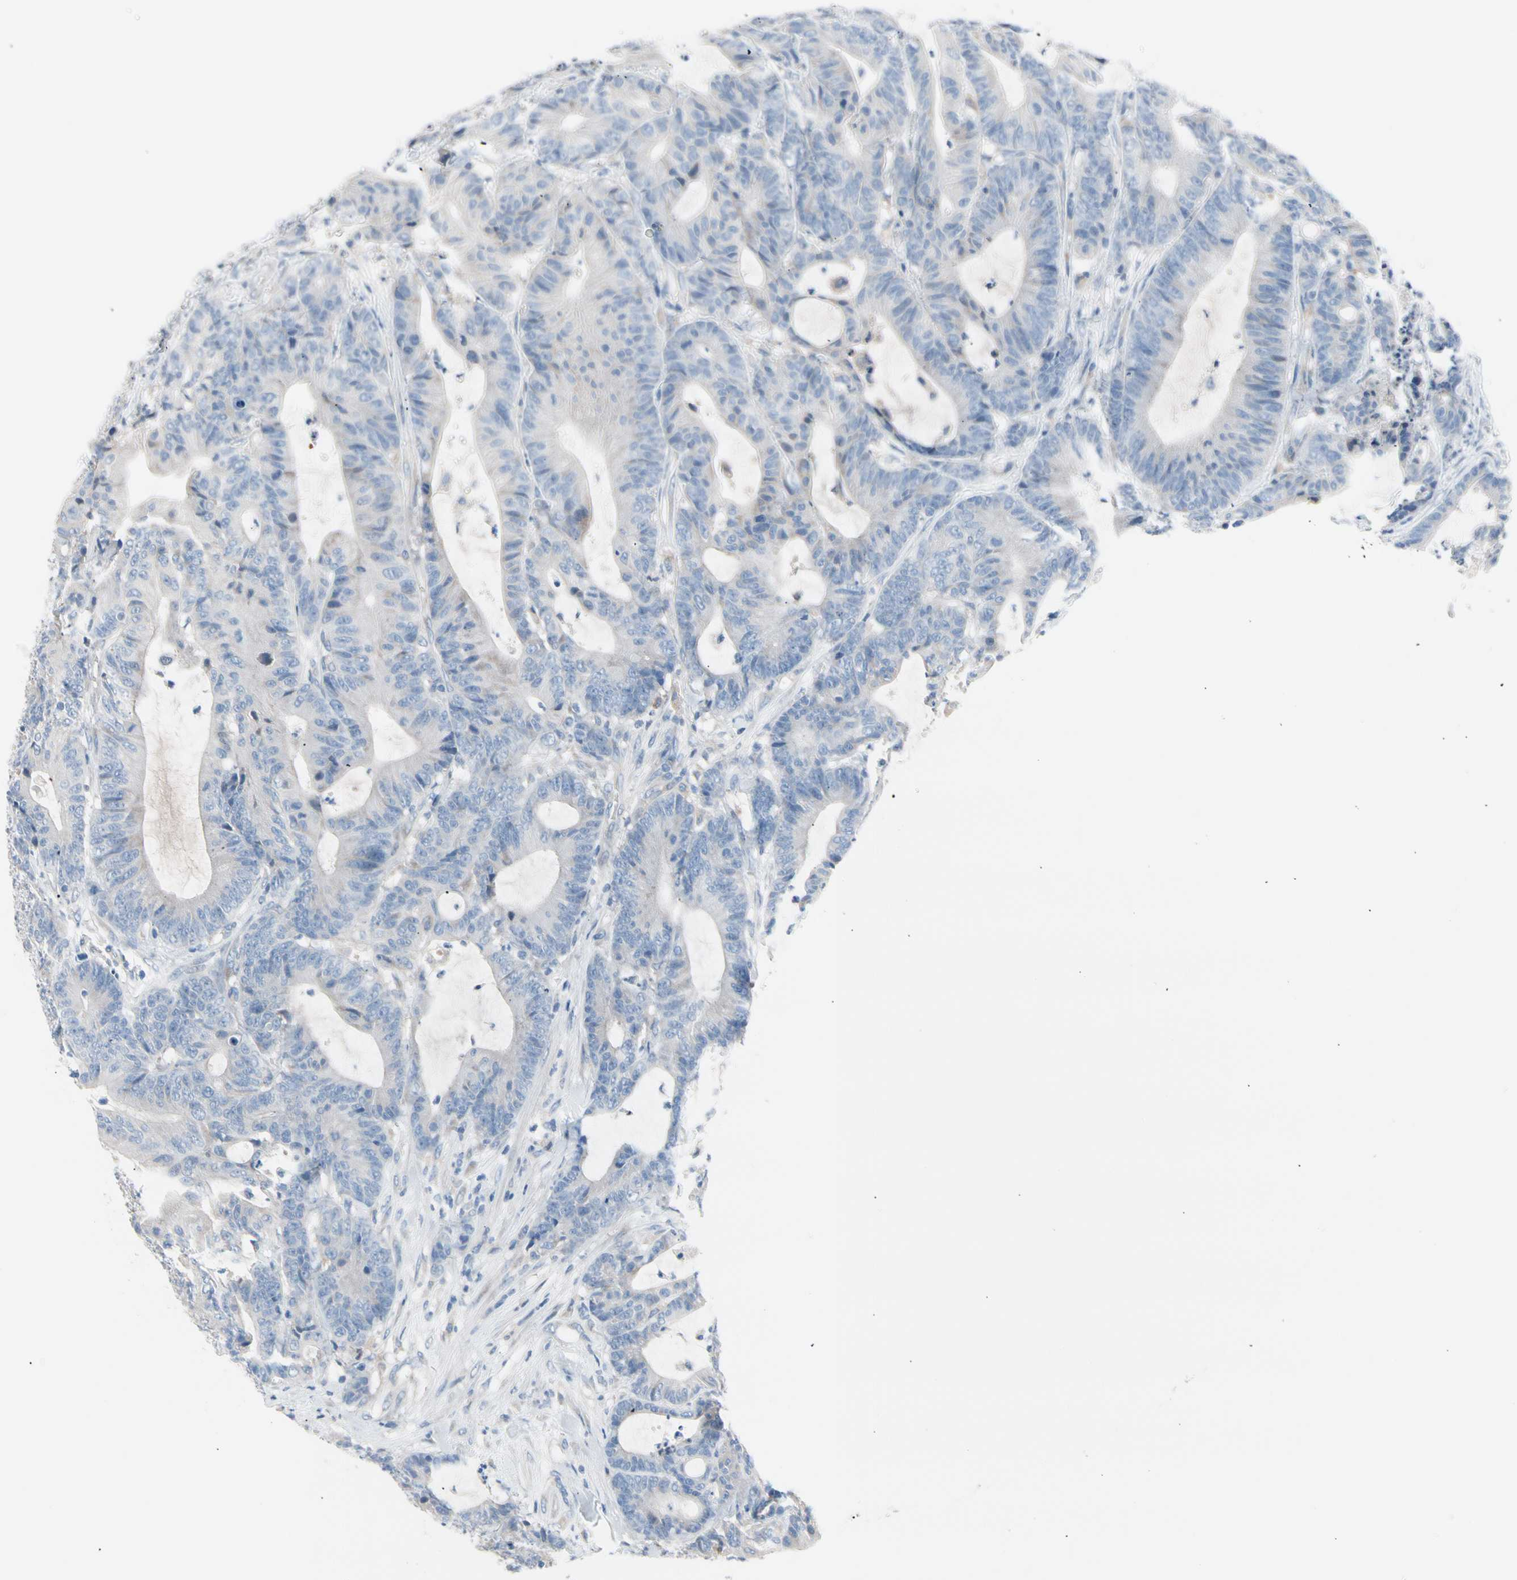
{"staining": {"intensity": "negative", "quantity": "none", "location": "none"}, "tissue": "colorectal cancer", "cell_type": "Tumor cells", "image_type": "cancer", "snomed": [{"axis": "morphology", "description": "Adenocarcinoma, NOS"}, {"axis": "topography", "description": "Colon"}], "caption": "Tumor cells show no significant protein expression in adenocarcinoma (colorectal). (DAB (3,3'-diaminobenzidine) immunohistochemistry (IHC) with hematoxylin counter stain).", "gene": "CASQ1", "patient": {"sex": "female", "age": 84}}